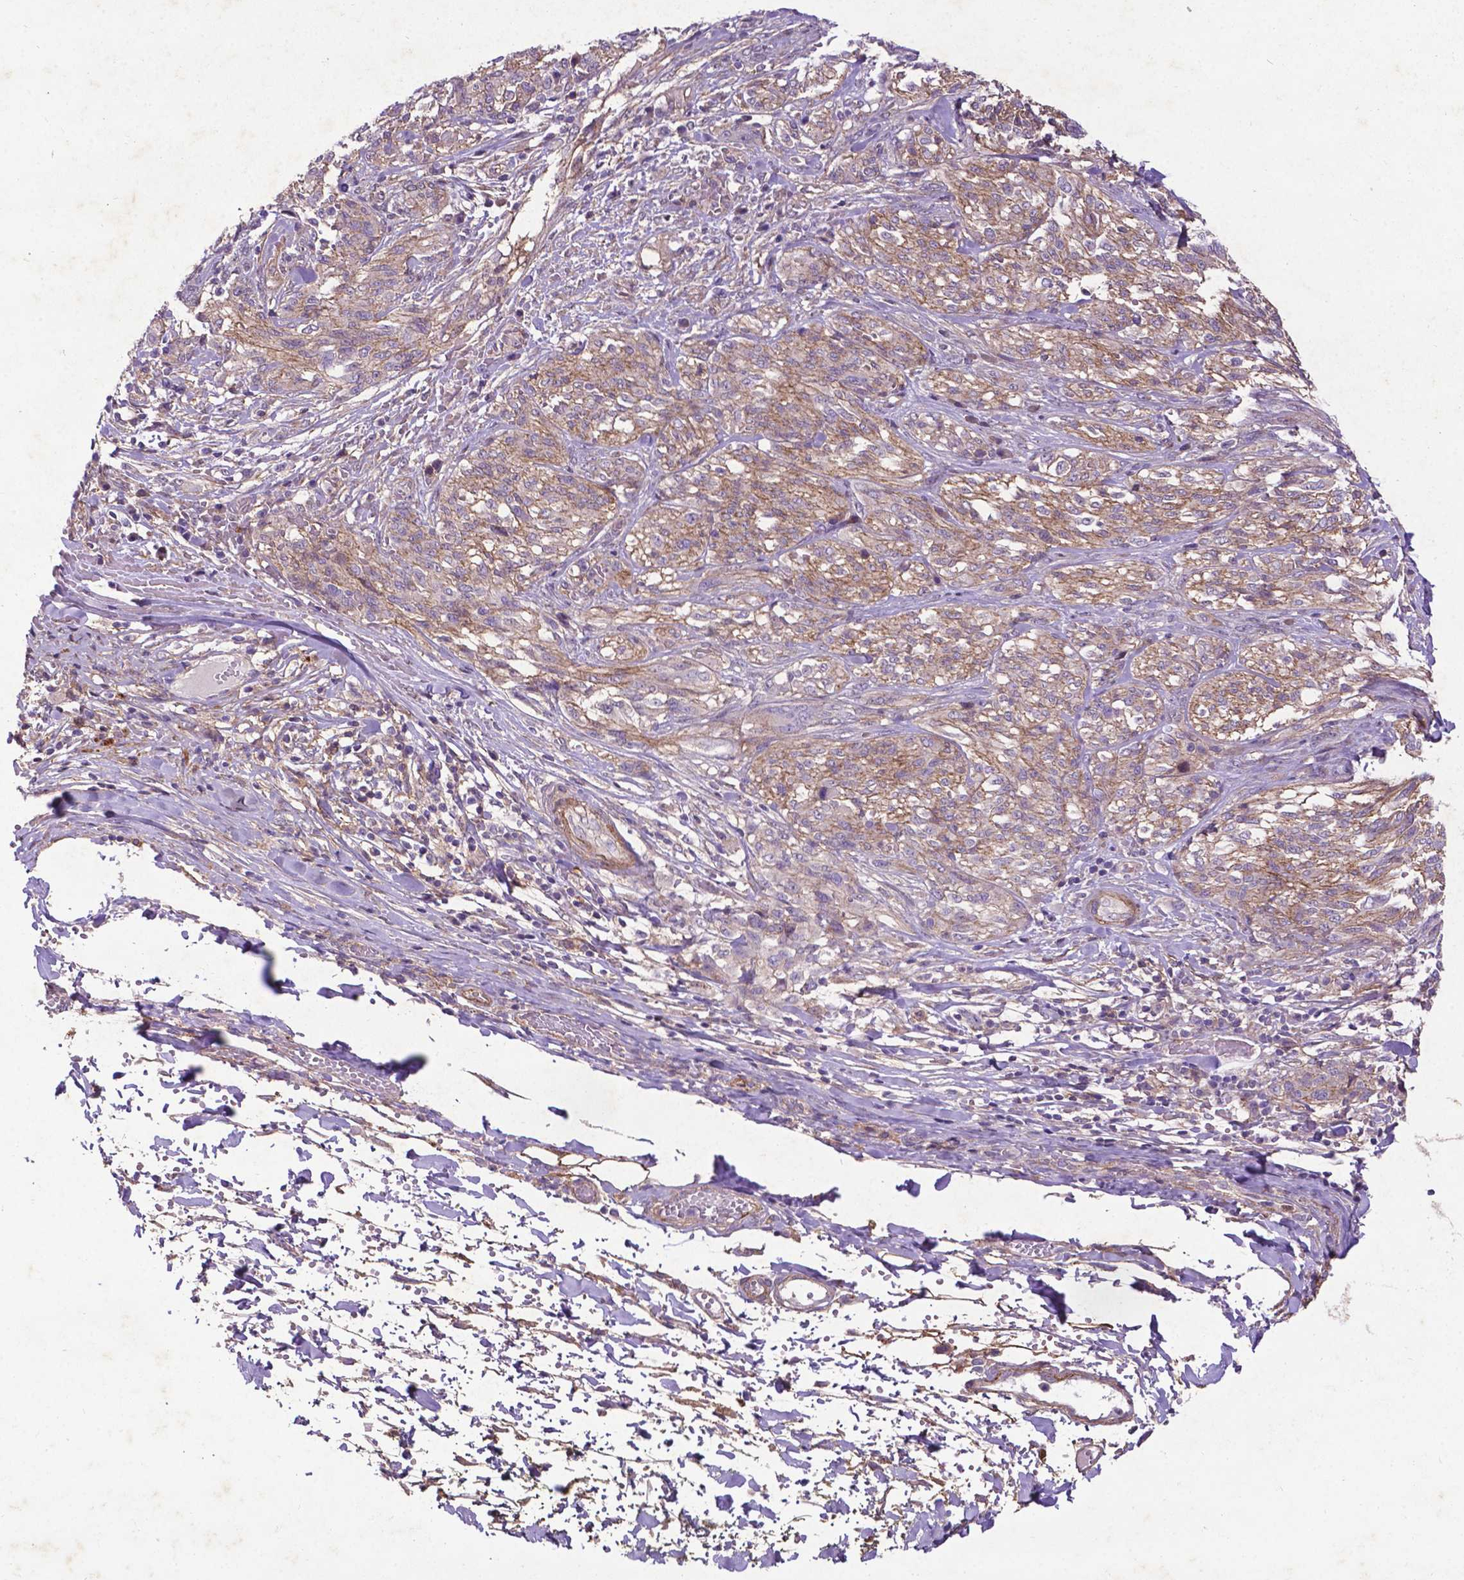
{"staining": {"intensity": "weak", "quantity": ">75%", "location": "cytoplasmic/membranous"}, "tissue": "melanoma", "cell_type": "Tumor cells", "image_type": "cancer", "snomed": [{"axis": "morphology", "description": "Malignant melanoma, NOS"}, {"axis": "topography", "description": "Skin"}], "caption": "This is a micrograph of immunohistochemistry (IHC) staining of melanoma, which shows weak staining in the cytoplasmic/membranous of tumor cells.", "gene": "RRAS", "patient": {"sex": "female", "age": 91}}